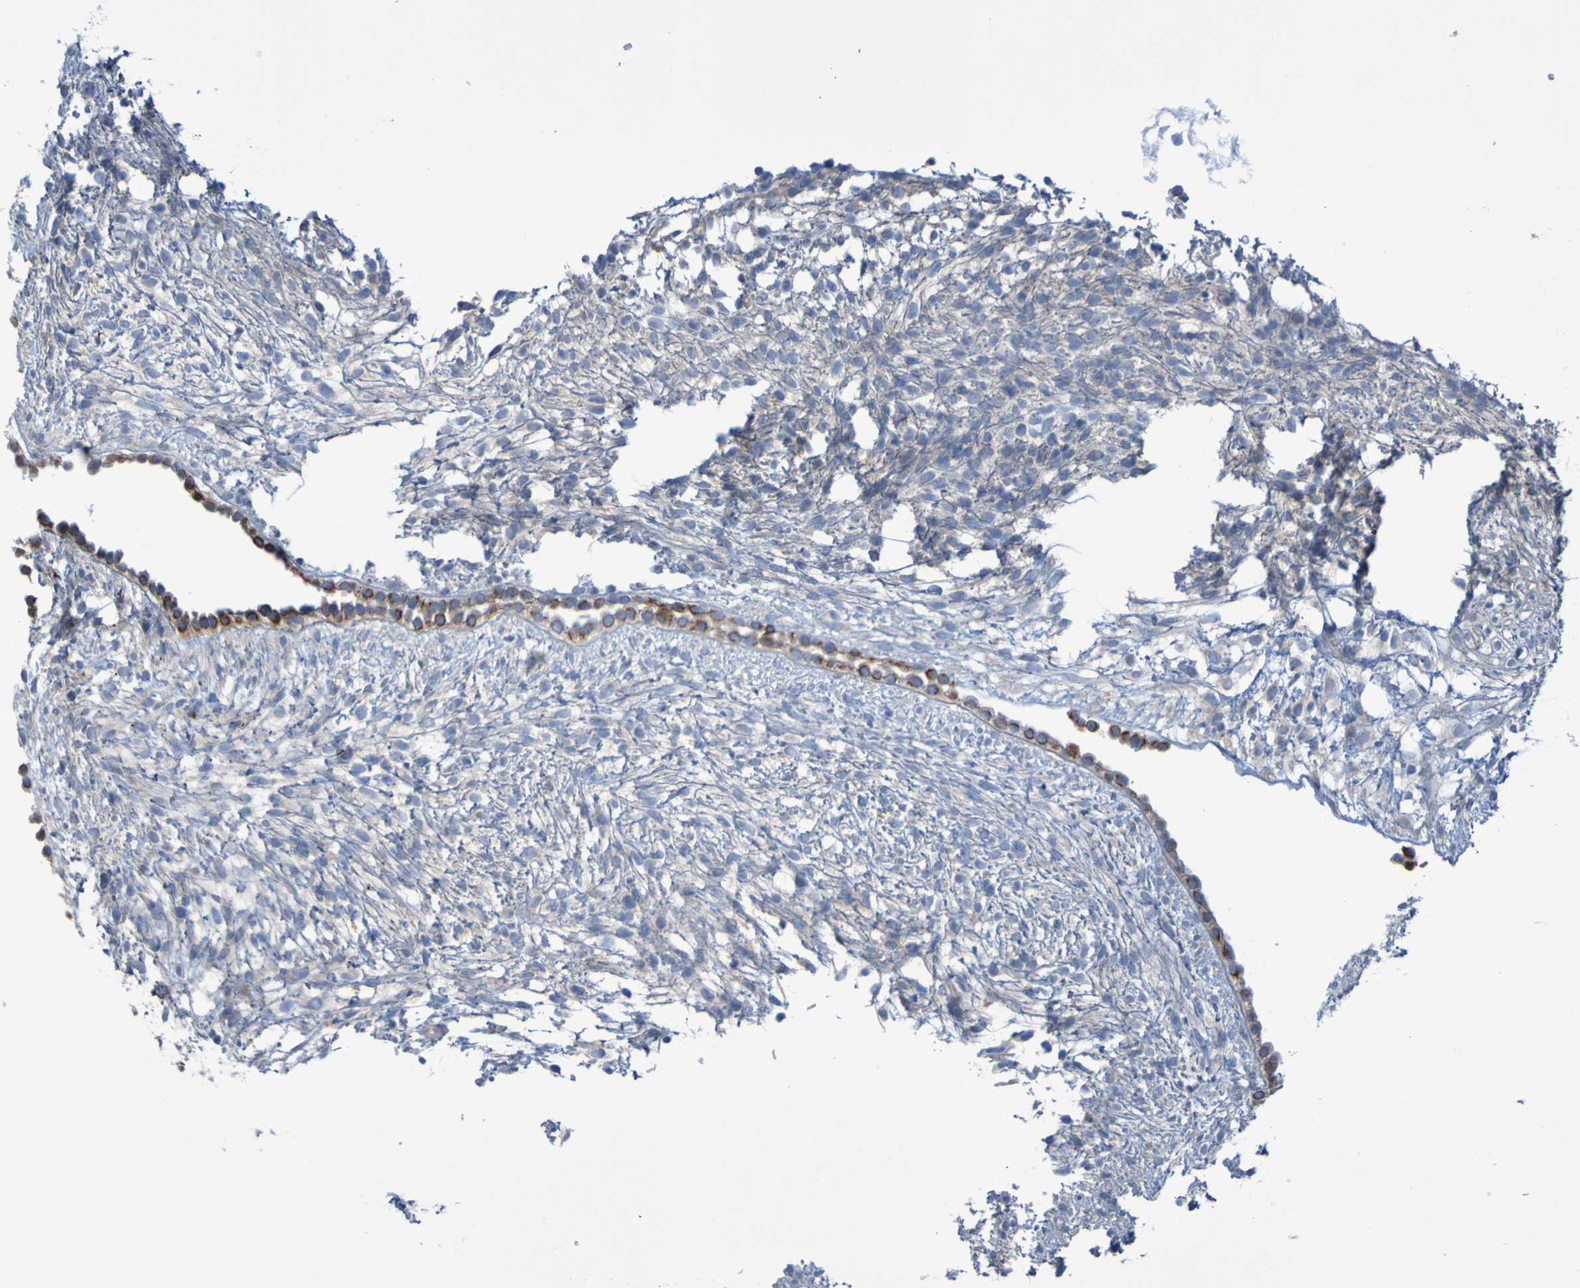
{"staining": {"intensity": "negative", "quantity": "none", "location": "none"}, "tissue": "ovary", "cell_type": "Ovarian stroma cells", "image_type": "normal", "snomed": [{"axis": "morphology", "description": "Normal tissue, NOS"}, {"axis": "morphology", "description": "Cyst, NOS"}, {"axis": "topography", "description": "Ovary"}], "caption": "IHC histopathology image of benign ovary stained for a protein (brown), which shows no staining in ovarian stroma cells.", "gene": "NPRL3", "patient": {"sex": "female", "age": 18}}